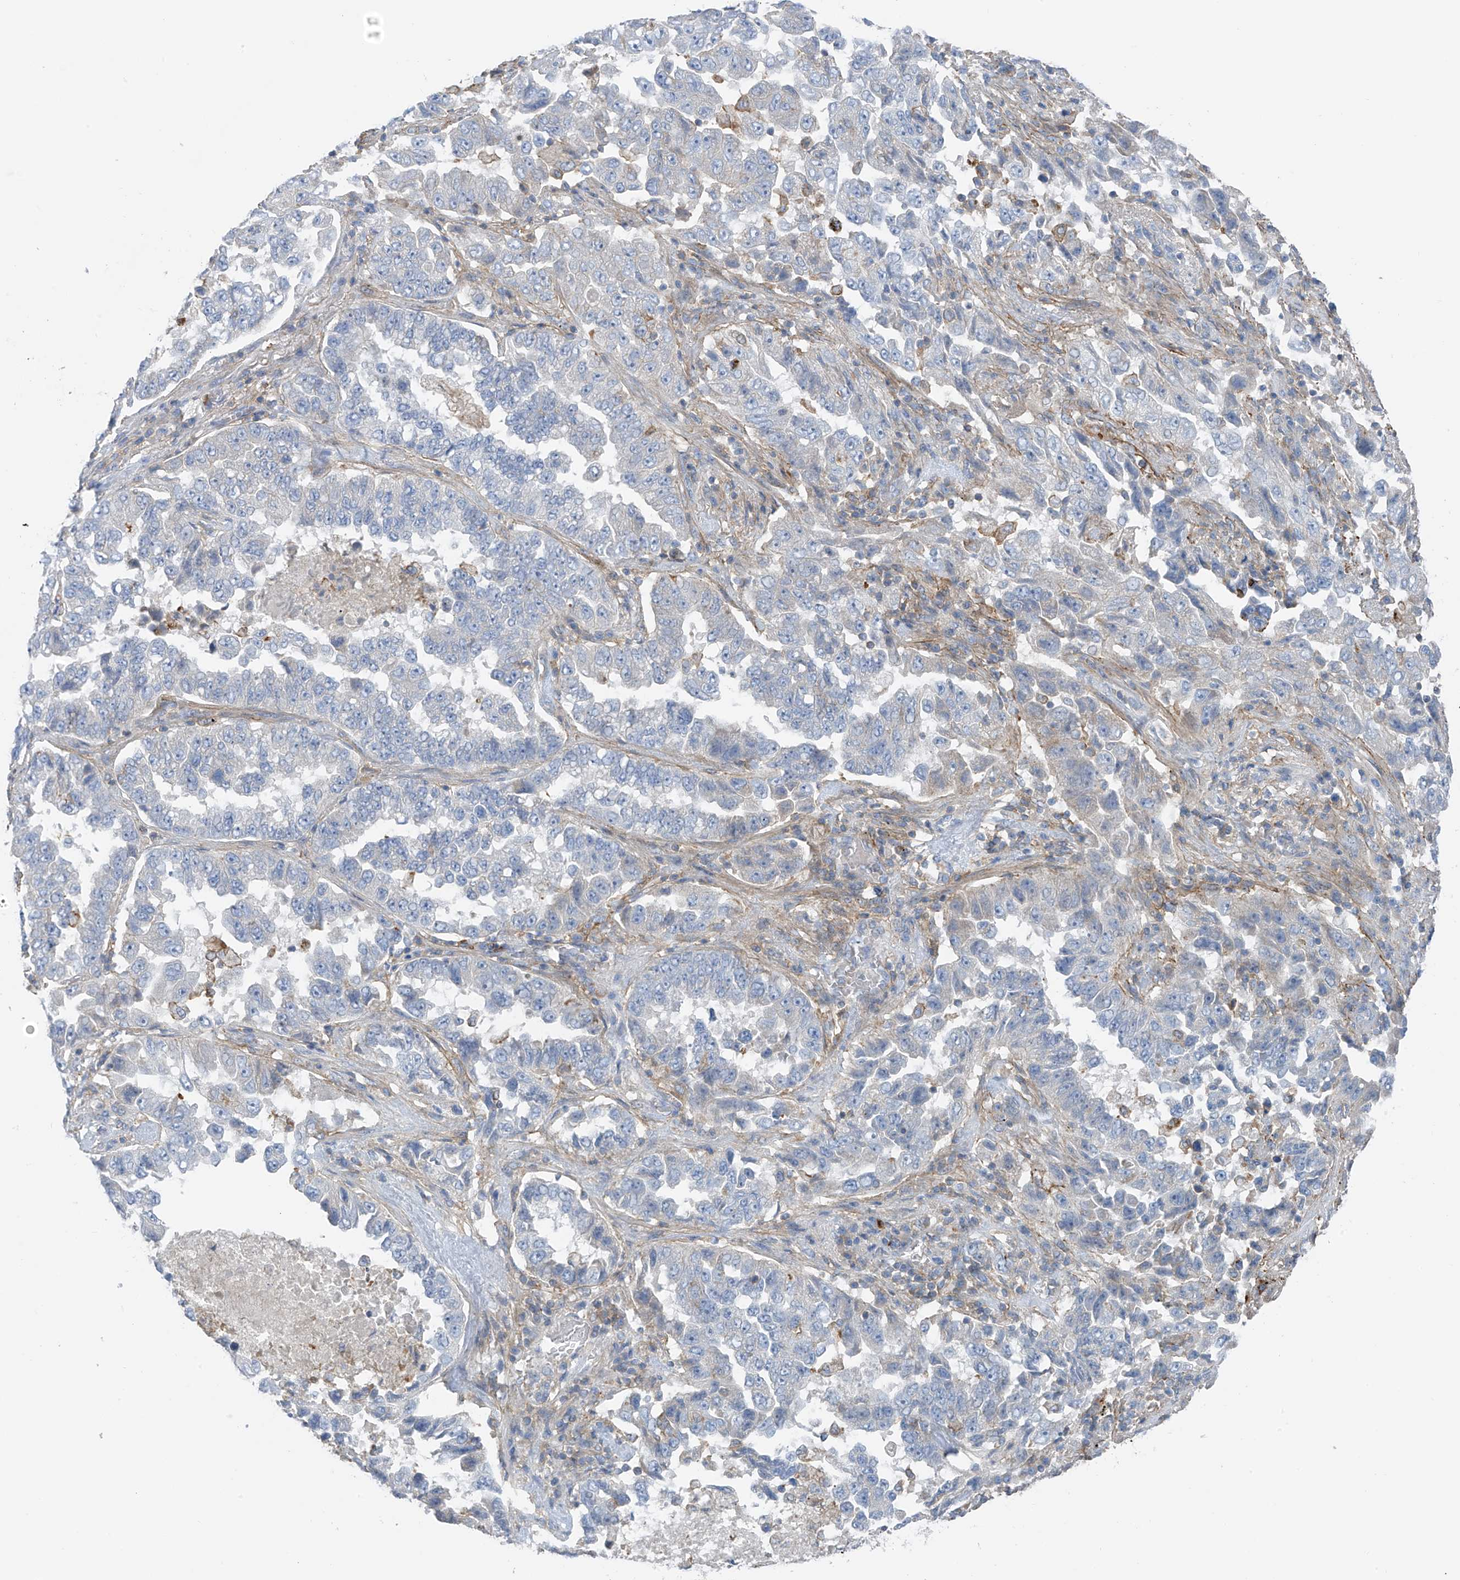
{"staining": {"intensity": "negative", "quantity": "none", "location": "none"}, "tissue": "lung cancer", "cell_type": "Tumor cells", "image_type": "cancer", "snomed": [{"axis": "morphology", "description": "Adenocarcinoma, NOS"}, {"axis": "topography", "description": "Lung"}], "caption": "Tumor cells show no significant protein staining in lung adenocarcinoma.", "gene": "NALCN", "patient": {"sex": "female", "age": 51}}